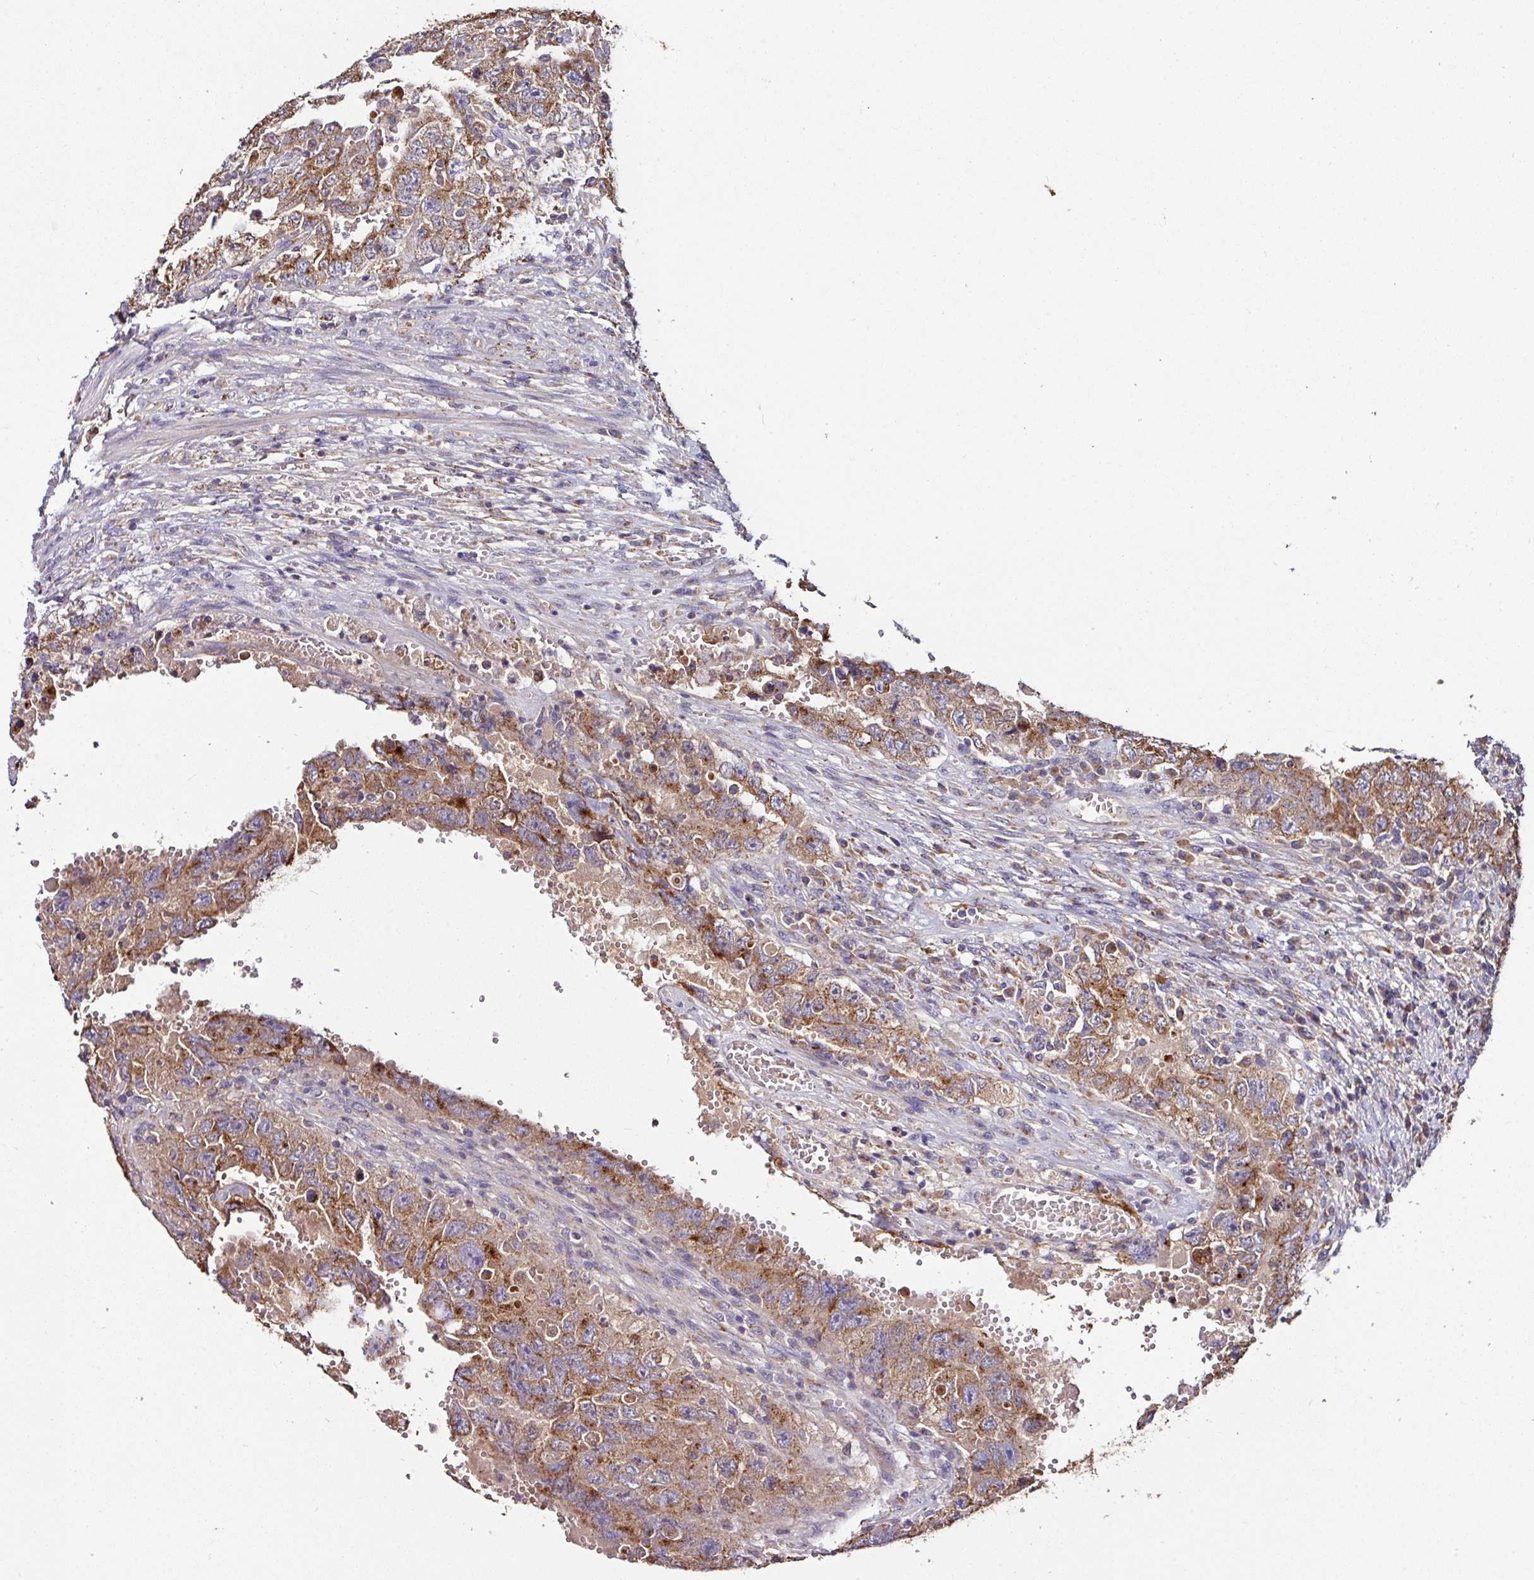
{"staining": {"intensity": "moderate", "quantity": ">75%", "location": "cytoplasmic/membranous"}, "tissue": "testis cancer", "cell_type": "Tumor cells", "image_type": "cancer", "snomed": [{"axis": "morphology", "description": "Carcinoma, Embryonal, NOS"}, {"axis": "topography", "description": "Testis"}], "caption": "DAB (3,3'-diaminobenzidine) immunohistochemical staining of testis embryonal carcinoma demonstrates moderate cytoplasmic/membranous protein positivity in about >75% of tumor cells.", "gene": "CPD", "patient": {"sex": "male", "age": 26}}